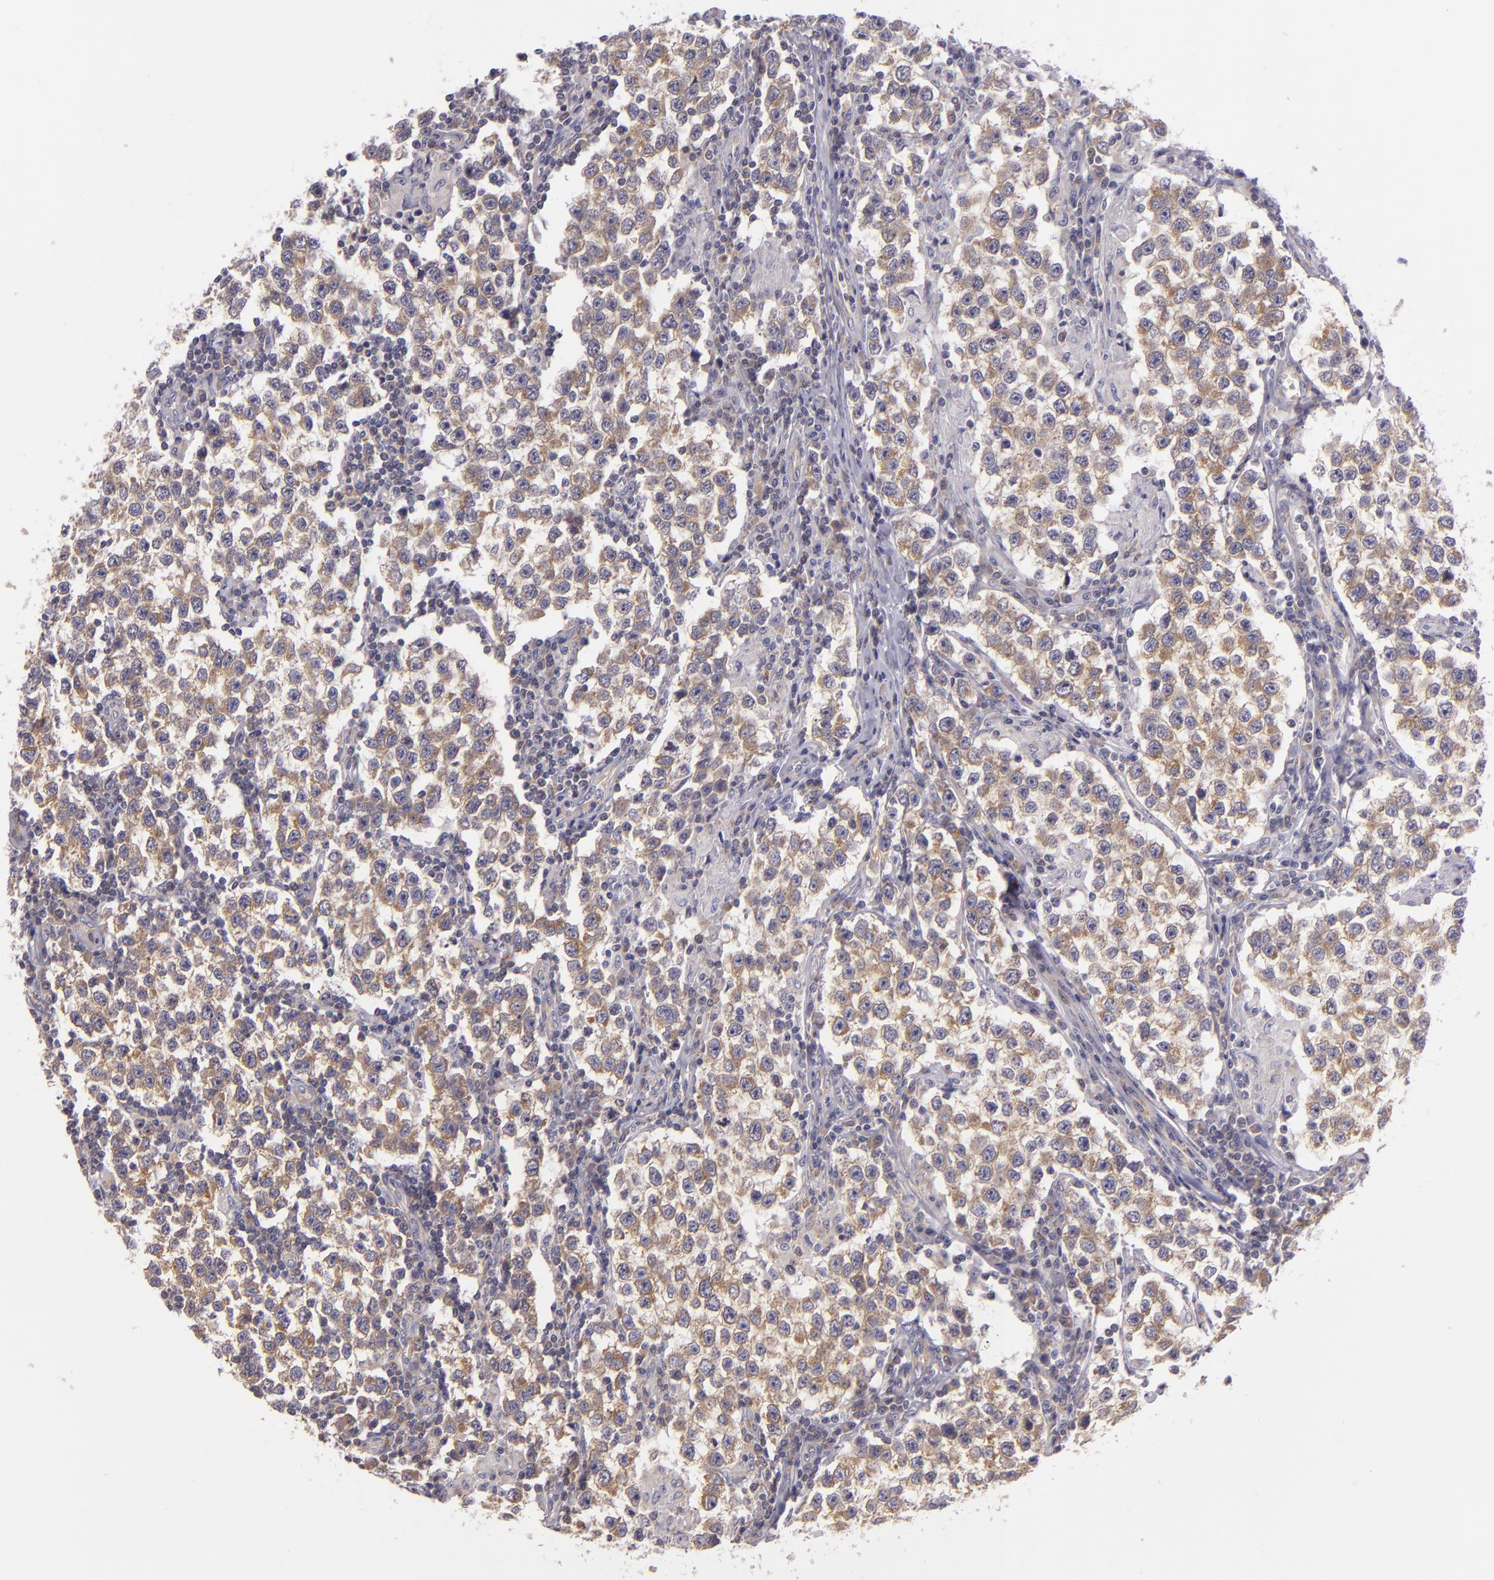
{"staining": {"intensity": "moderate", "quantity": "25%-75%", "location": "cytoplasmic/membranous"}, "tissue": "testis cancer", "cell_type": "Tumor cells", "image_type": "cancer", "snomed": [{"axis": "morphology", "description": "Seminoma, NOS"}, {"axis": "topography", "description": "Testis"}], "caption": "Protein staining by immunohistochemistry exhibits moderate cytoplasmic/membranous expression in approximately 25%-75% of tumor cells in testis cancer. Using DAB (brown) and hematoxylin (blue) stains, captured at high magnification using brightfield microscopy.", "gene": "UPF3B", "patient": {"sex": "male", "age": 36}}